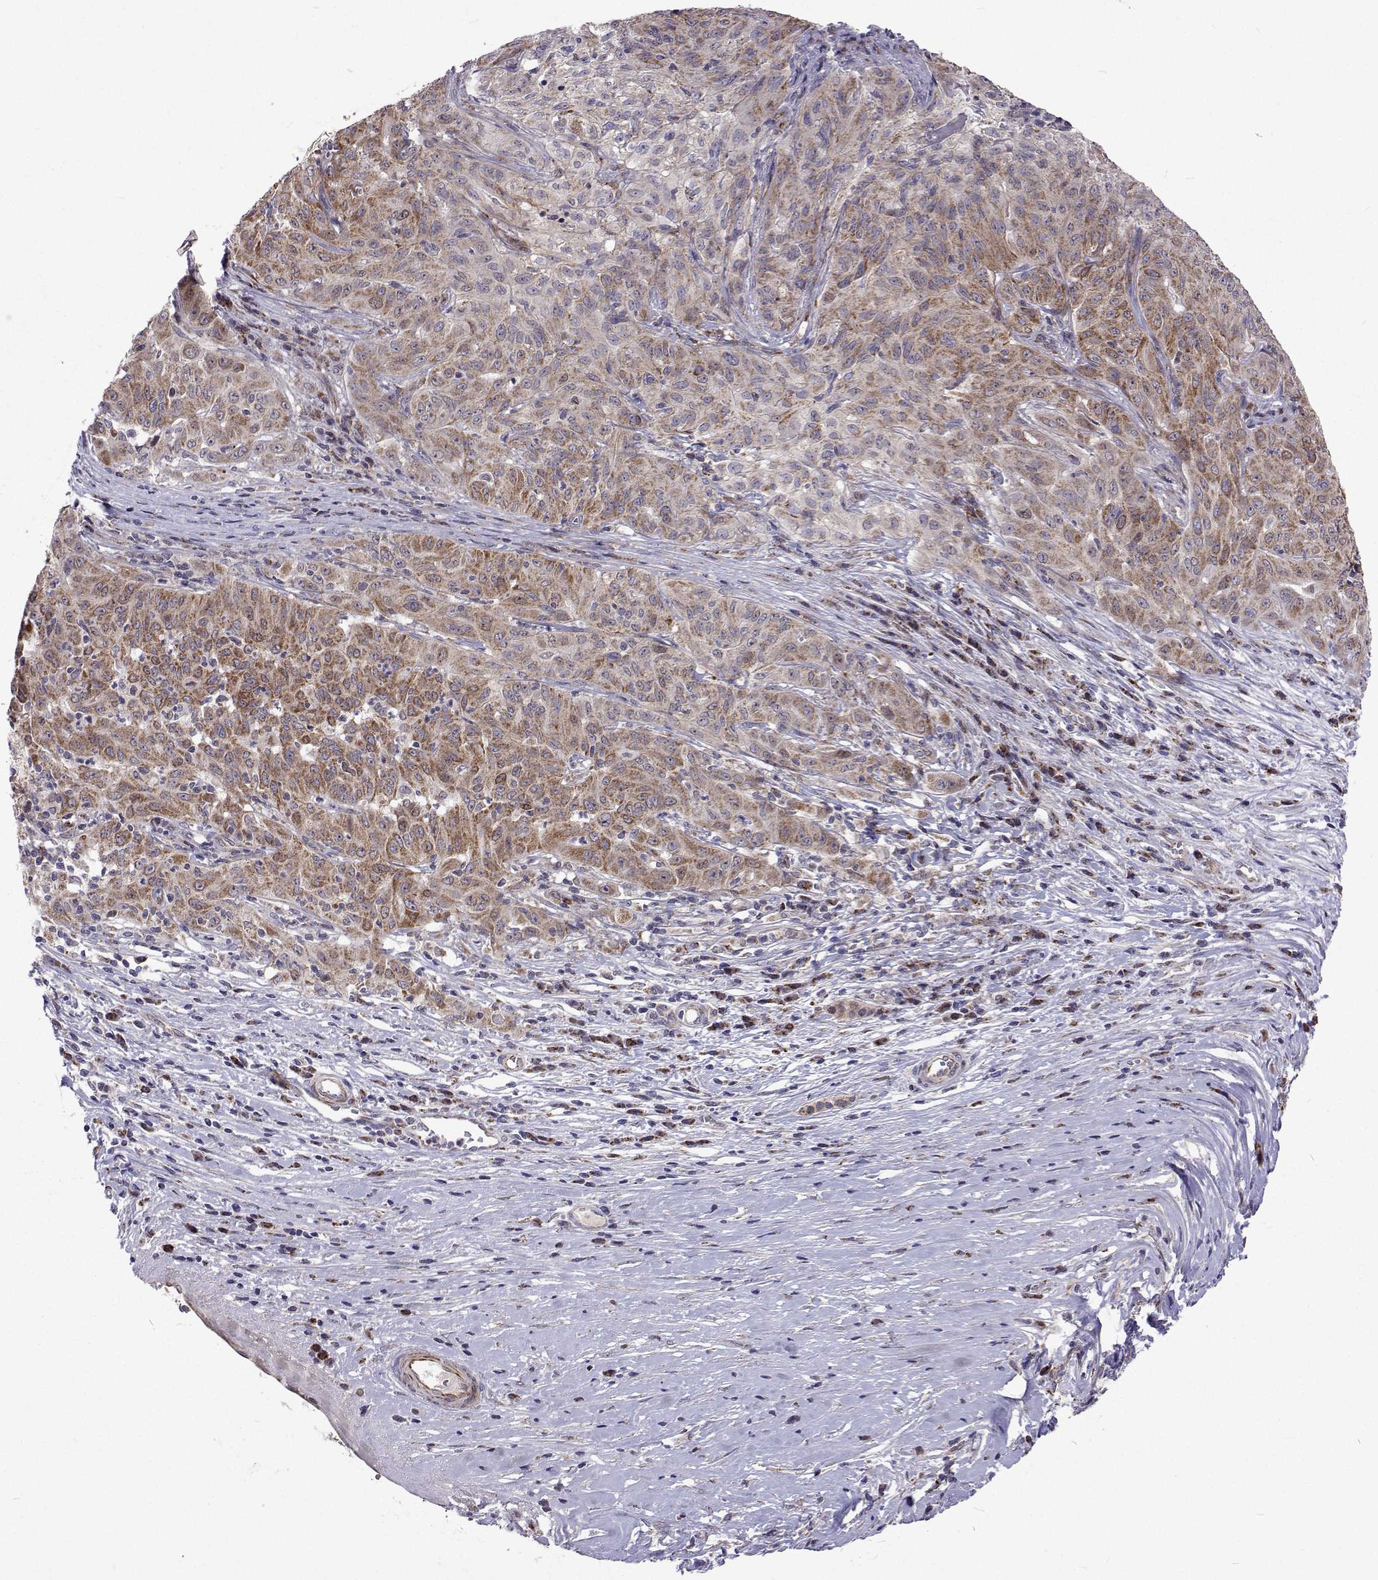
{"staining": {"intensity": "moderate", "quantity": ">75%", "location": "cytoplasmic/membranous"}, "tissue": "pancreatic cancer", "cell_type": "Tumor cells", "image_type": "cancer", "snomed": [{"axis": "morphology", "description": "Adenocarcinoma, NOS"}, {"axis": "topography", "description": "Pancreas"}], "caption": "A high-resolution image shows immunohistochemistry (IHC) staining of pancreatic cancer, which reveals moderate cytoplasmic/membranous positivity in approximately >75% of tumor cells.", "gene": "DHTKD1", "patient": {"sex": "male", "age": 63}}